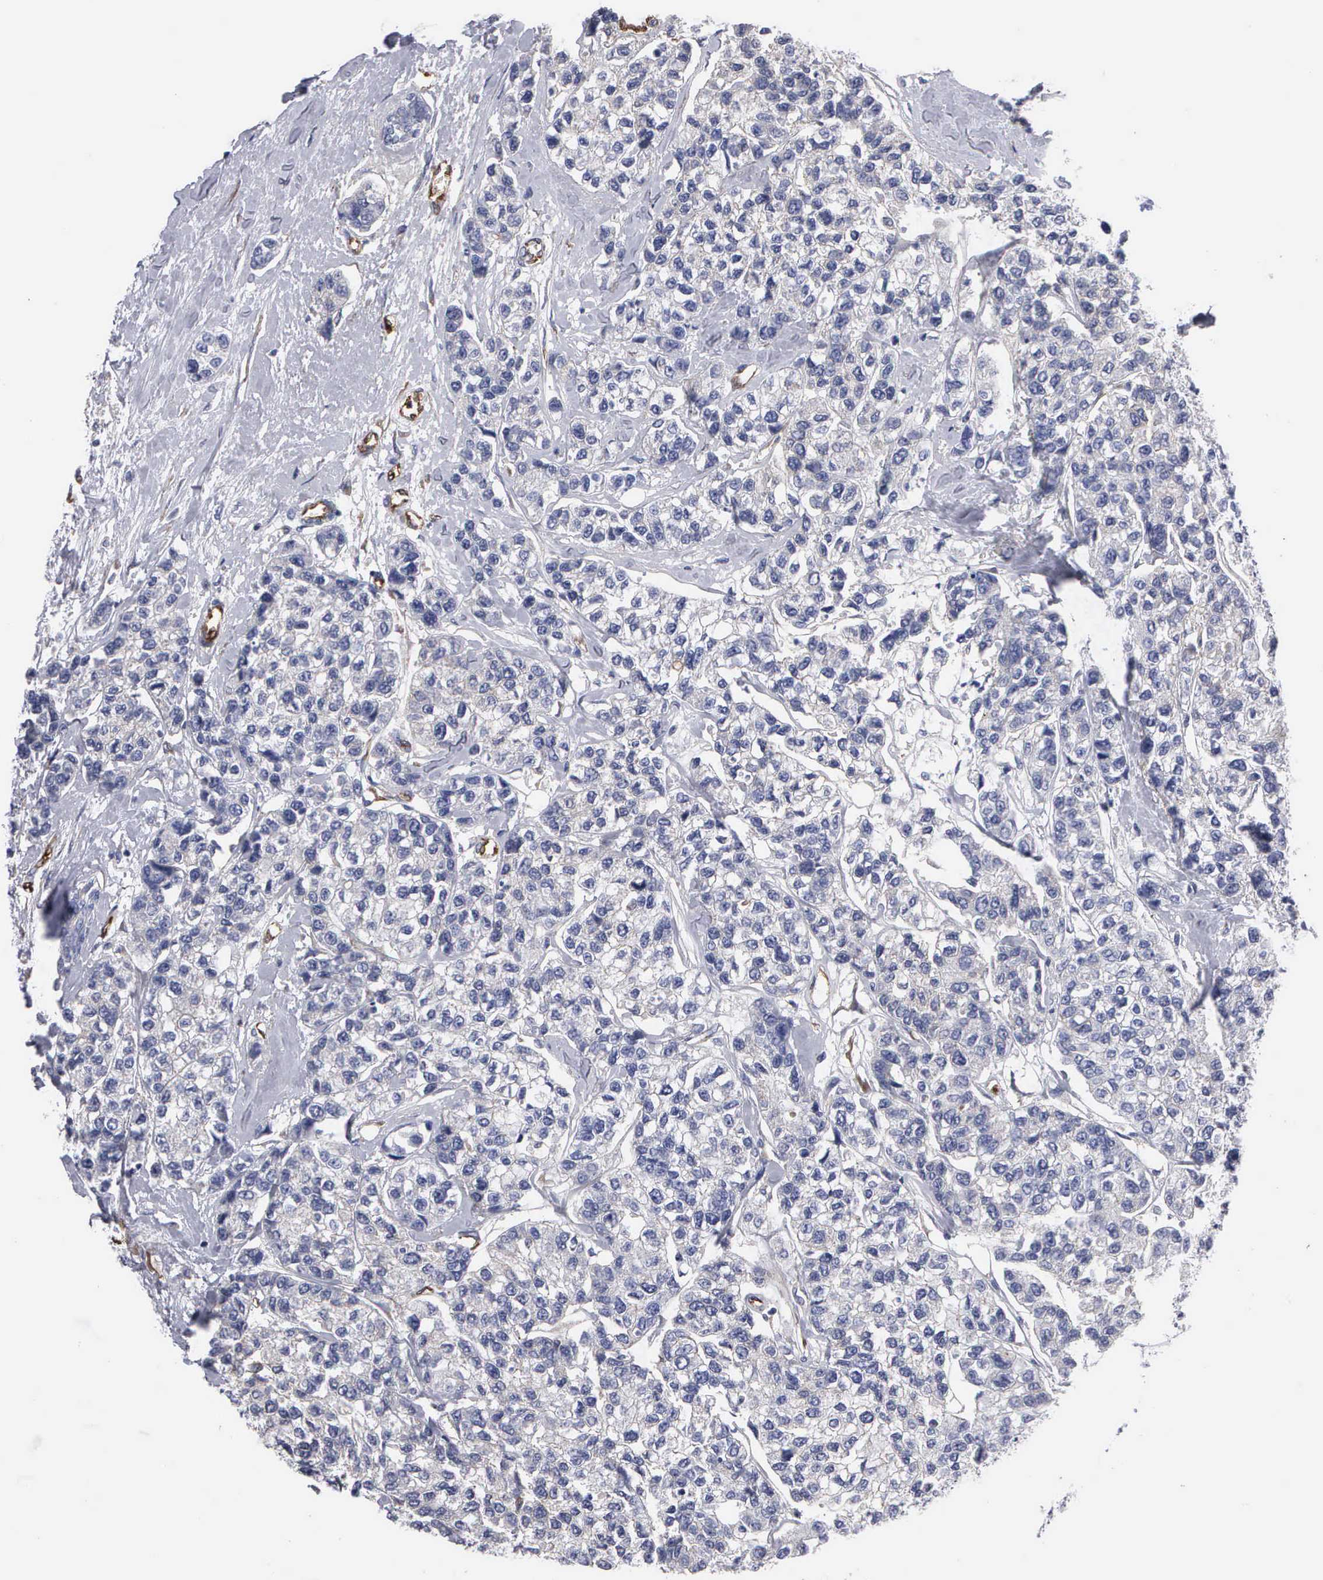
{"staining": {"intensity": "negative", "quantity": "none", "location": "none"}, "tissue": "breast cancer", "cell_type": "Tumor cells", "image_type": "cancer", "snomed": [{"axis": "morphology", "description": "Duct carcinoma"}, {"axis": "topography", "description": "Breast"}], "caption": "There is no significant positivity in tumor cells of breast cancer (invasive ductal carcinoma).", "gene": "RDX", "patient": {"sex": "female", "age": 51}}